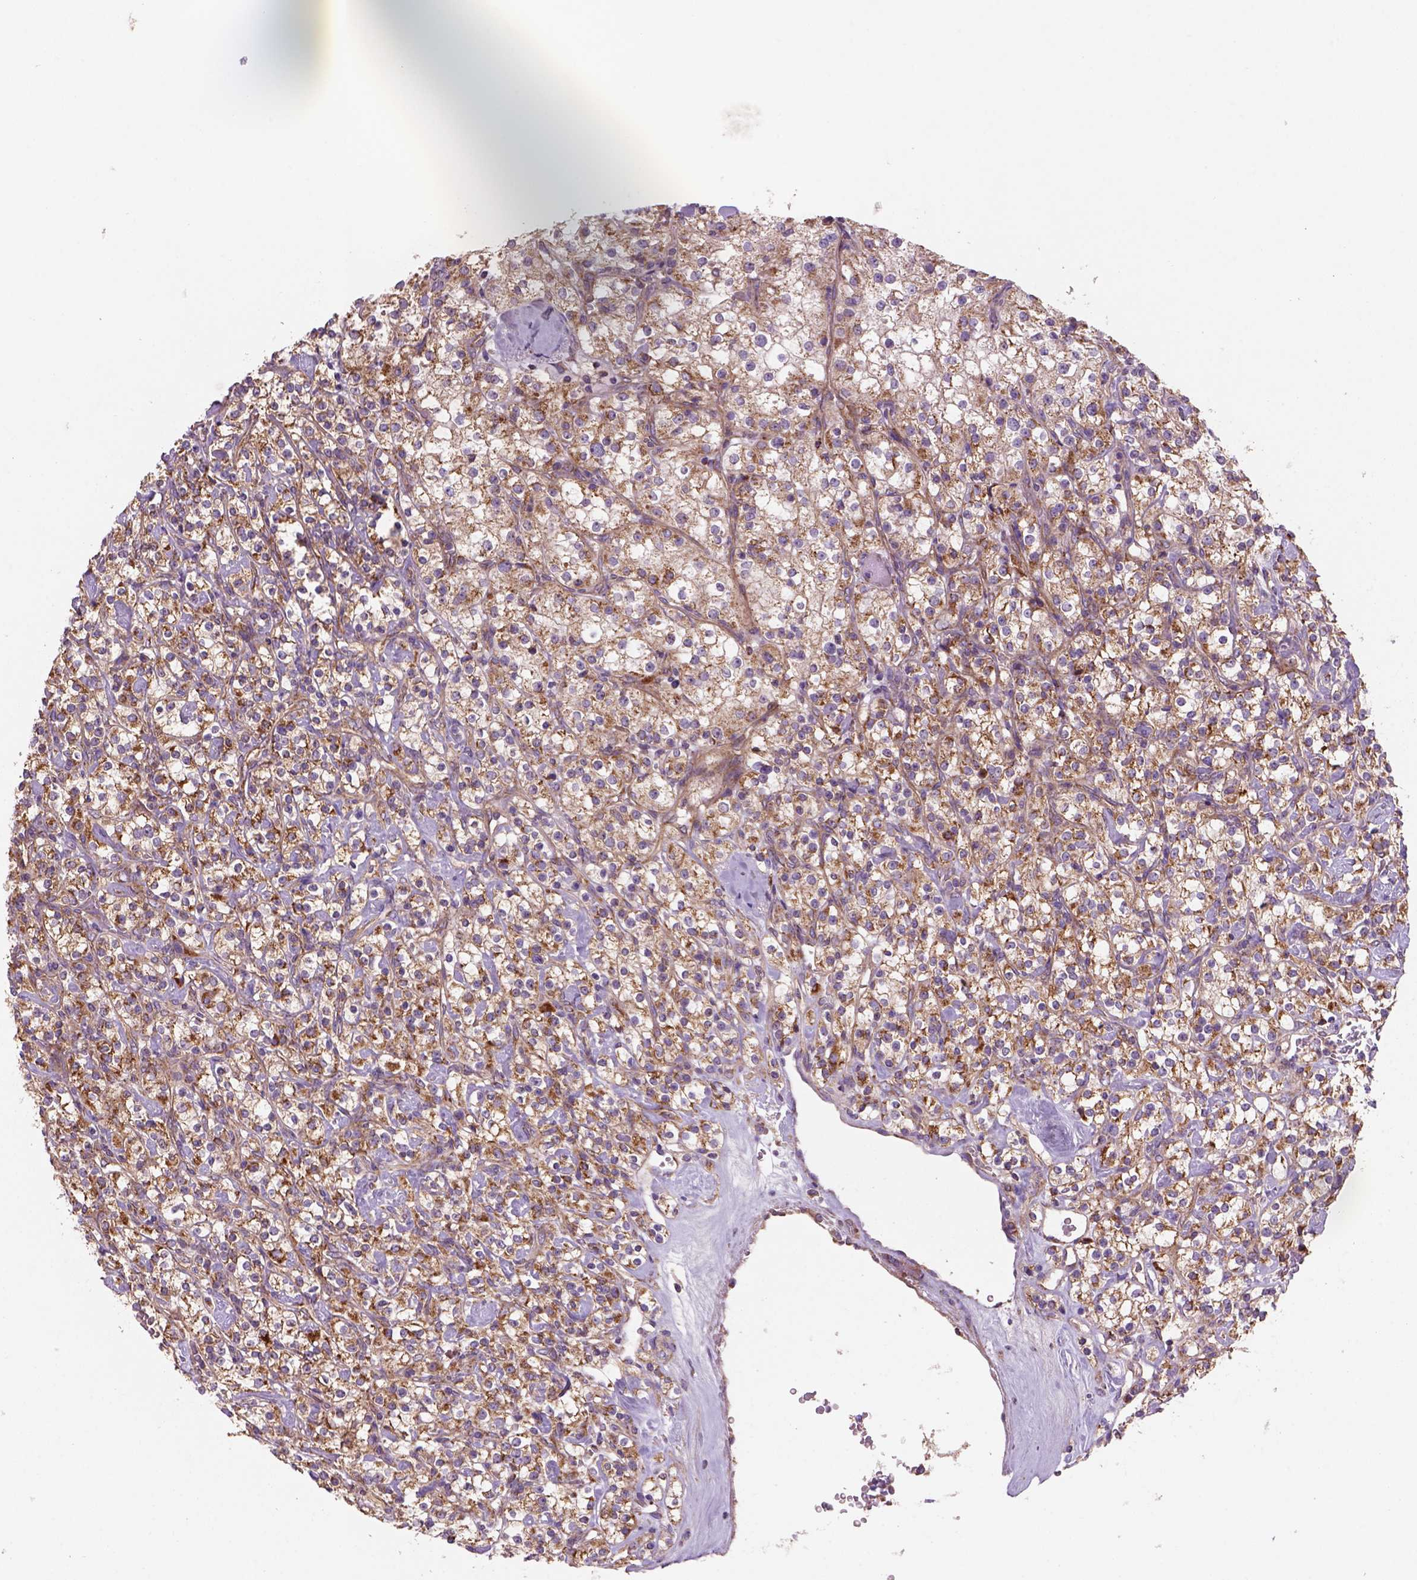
{"staining": {"intensity": "moderate", "quantity": "25%-75%", "location": "cytoplasmic/membranous"}, "tissue": "renal cancer", "cell_type": "Tumor cells", "image_type": "cancer", "snomed": [{"axis": "morphology", "description": "Adenocarcinoma, NOS"}, {"axis": "topography", "description": "Kidney"}], "caption": "Protein expression by immunohistochemistry (IHC) exhibits moderate cytoplasmic/membranous positivity in approximately 25%-75% of tumor cells in renal cancer.", "gene": "WARS2", "patient": {"sex": "male", "age": 77}}